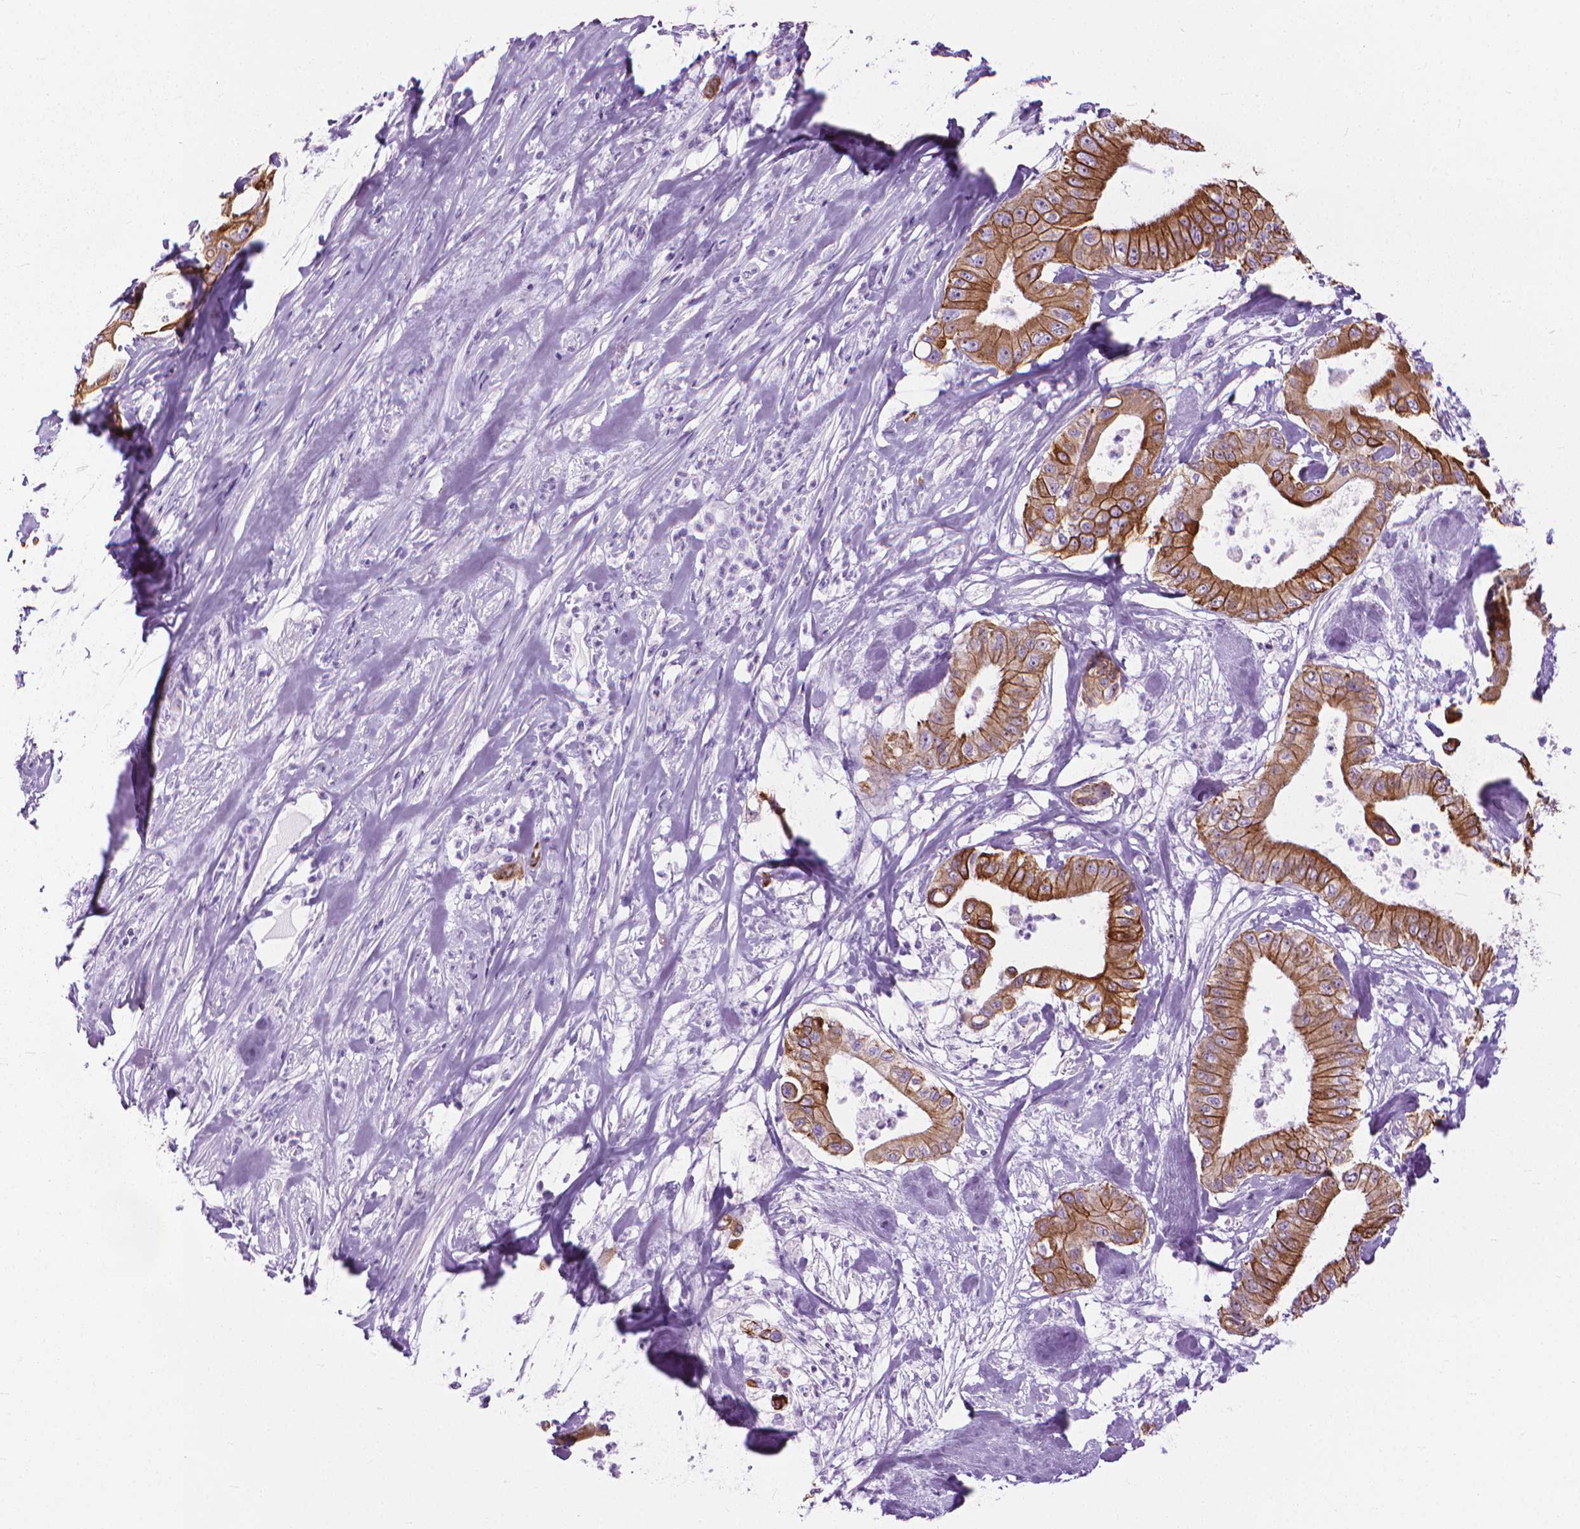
{"staining": {"intensity": "strong", "quantity": ">75%", "location": "cytoplasmic/membranous"}, "tissue": "pancreatic cancer", "cell_type": "Tumor cells", "image_type": "cancer", "snomed": [{"axis": "morphology", "description": "Adenocarcinoma, NOS"}, {"axis": "topography", "description": "Pancreas"}], "caption": "A micrograph of pancreatic cancer (adenocarcinoma) stained for a protein exhibits strong cytoplasmic/membranous brown staining in tumor cells.", "gene": "HTR2B", "patient": {"sex": "male", "age": 71}}